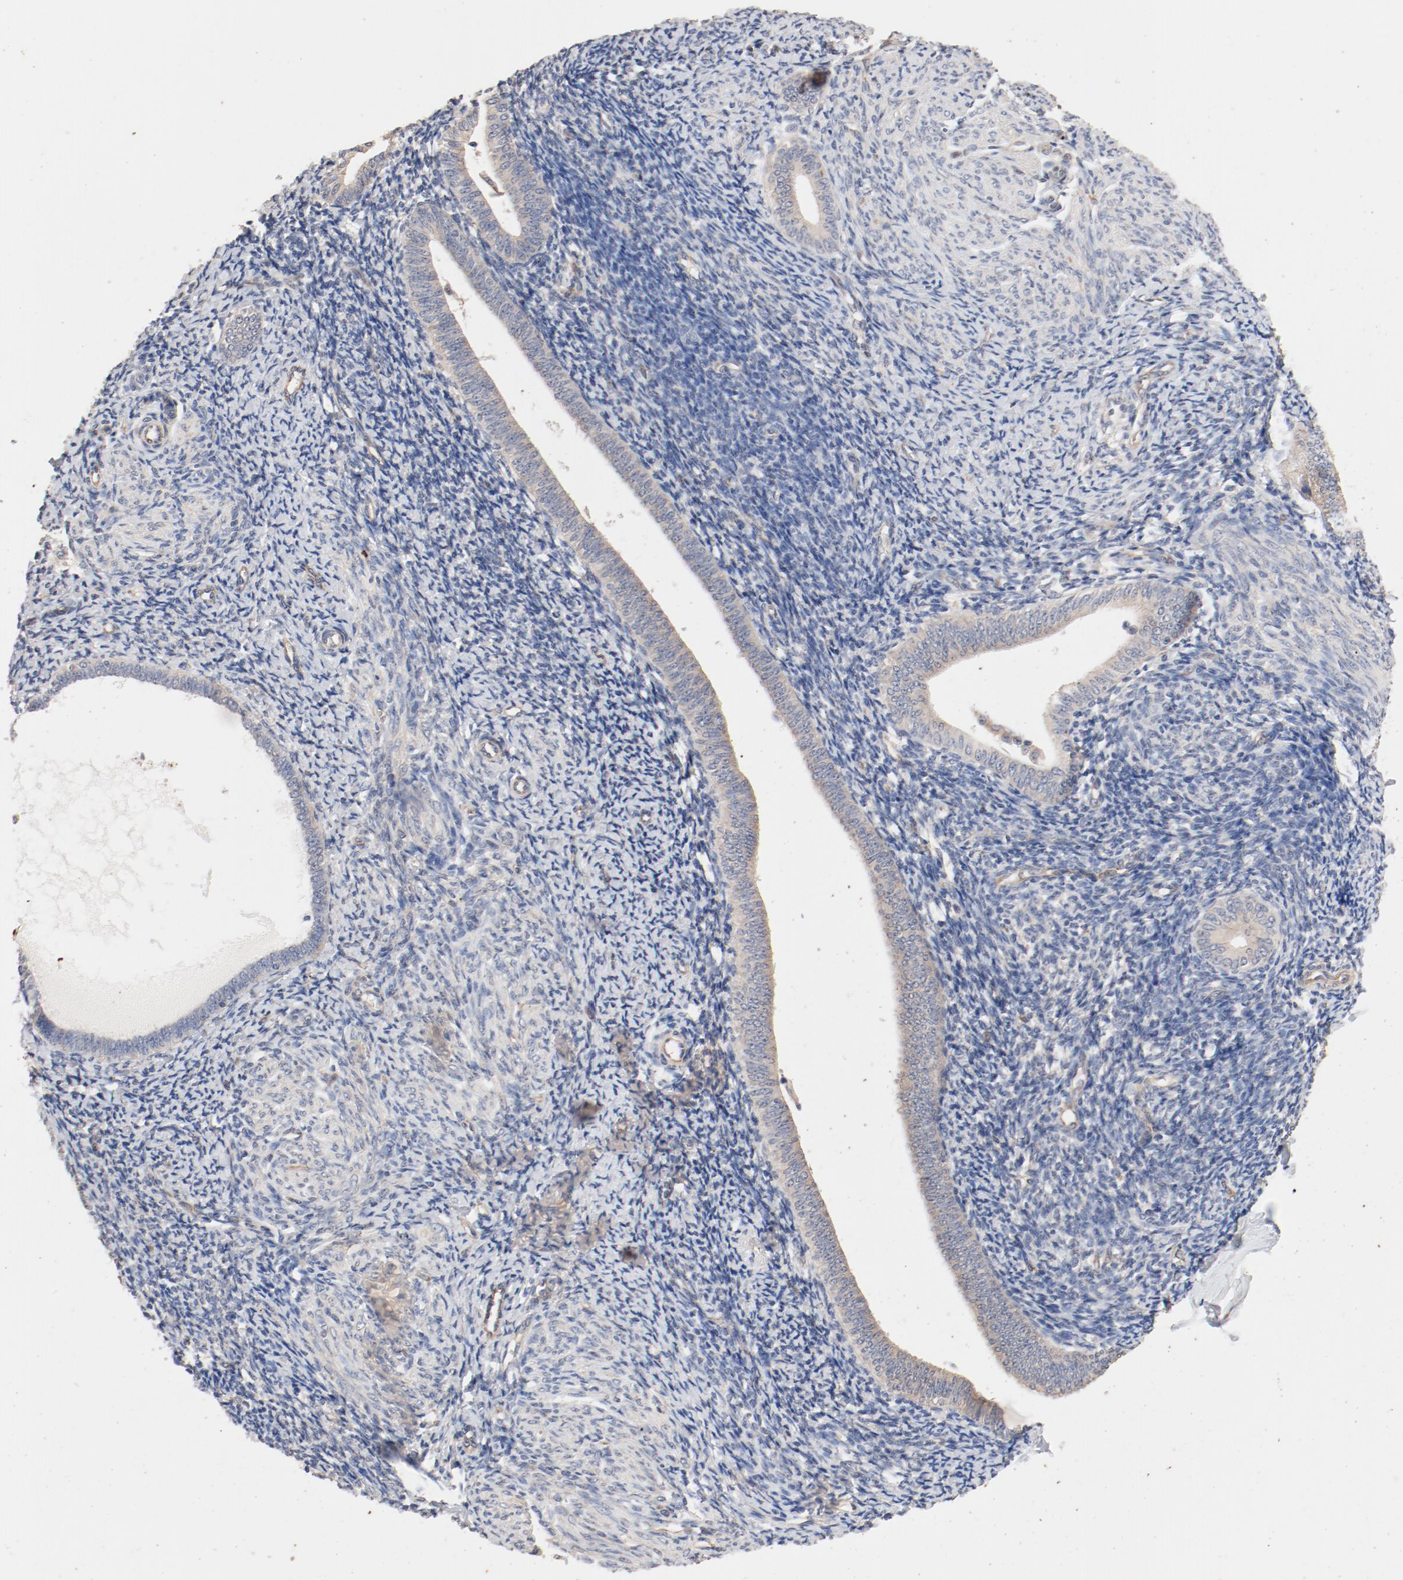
{"staining": {"intensity": "weak", "quantity": "25%-75%", "location": "cytoplasmic/membranous"}, "tissue": "endometrium", "cell_type": "Cells in endometrial stroma", "image_type": "normal", "snomed": [{"axis": "morphology", "description": "Normal tissue, NOS"}, {"axis": "topography", "description": "Endometrium"}], "caption": "Endometrium stained with a brown dye displays weak cytoplasmic/membranous positive positivity in approximately 25%-75% of cells in endometrial stroma.", "gene": "UBE2J1", "patient": {"sex": "female", "age": 57}}